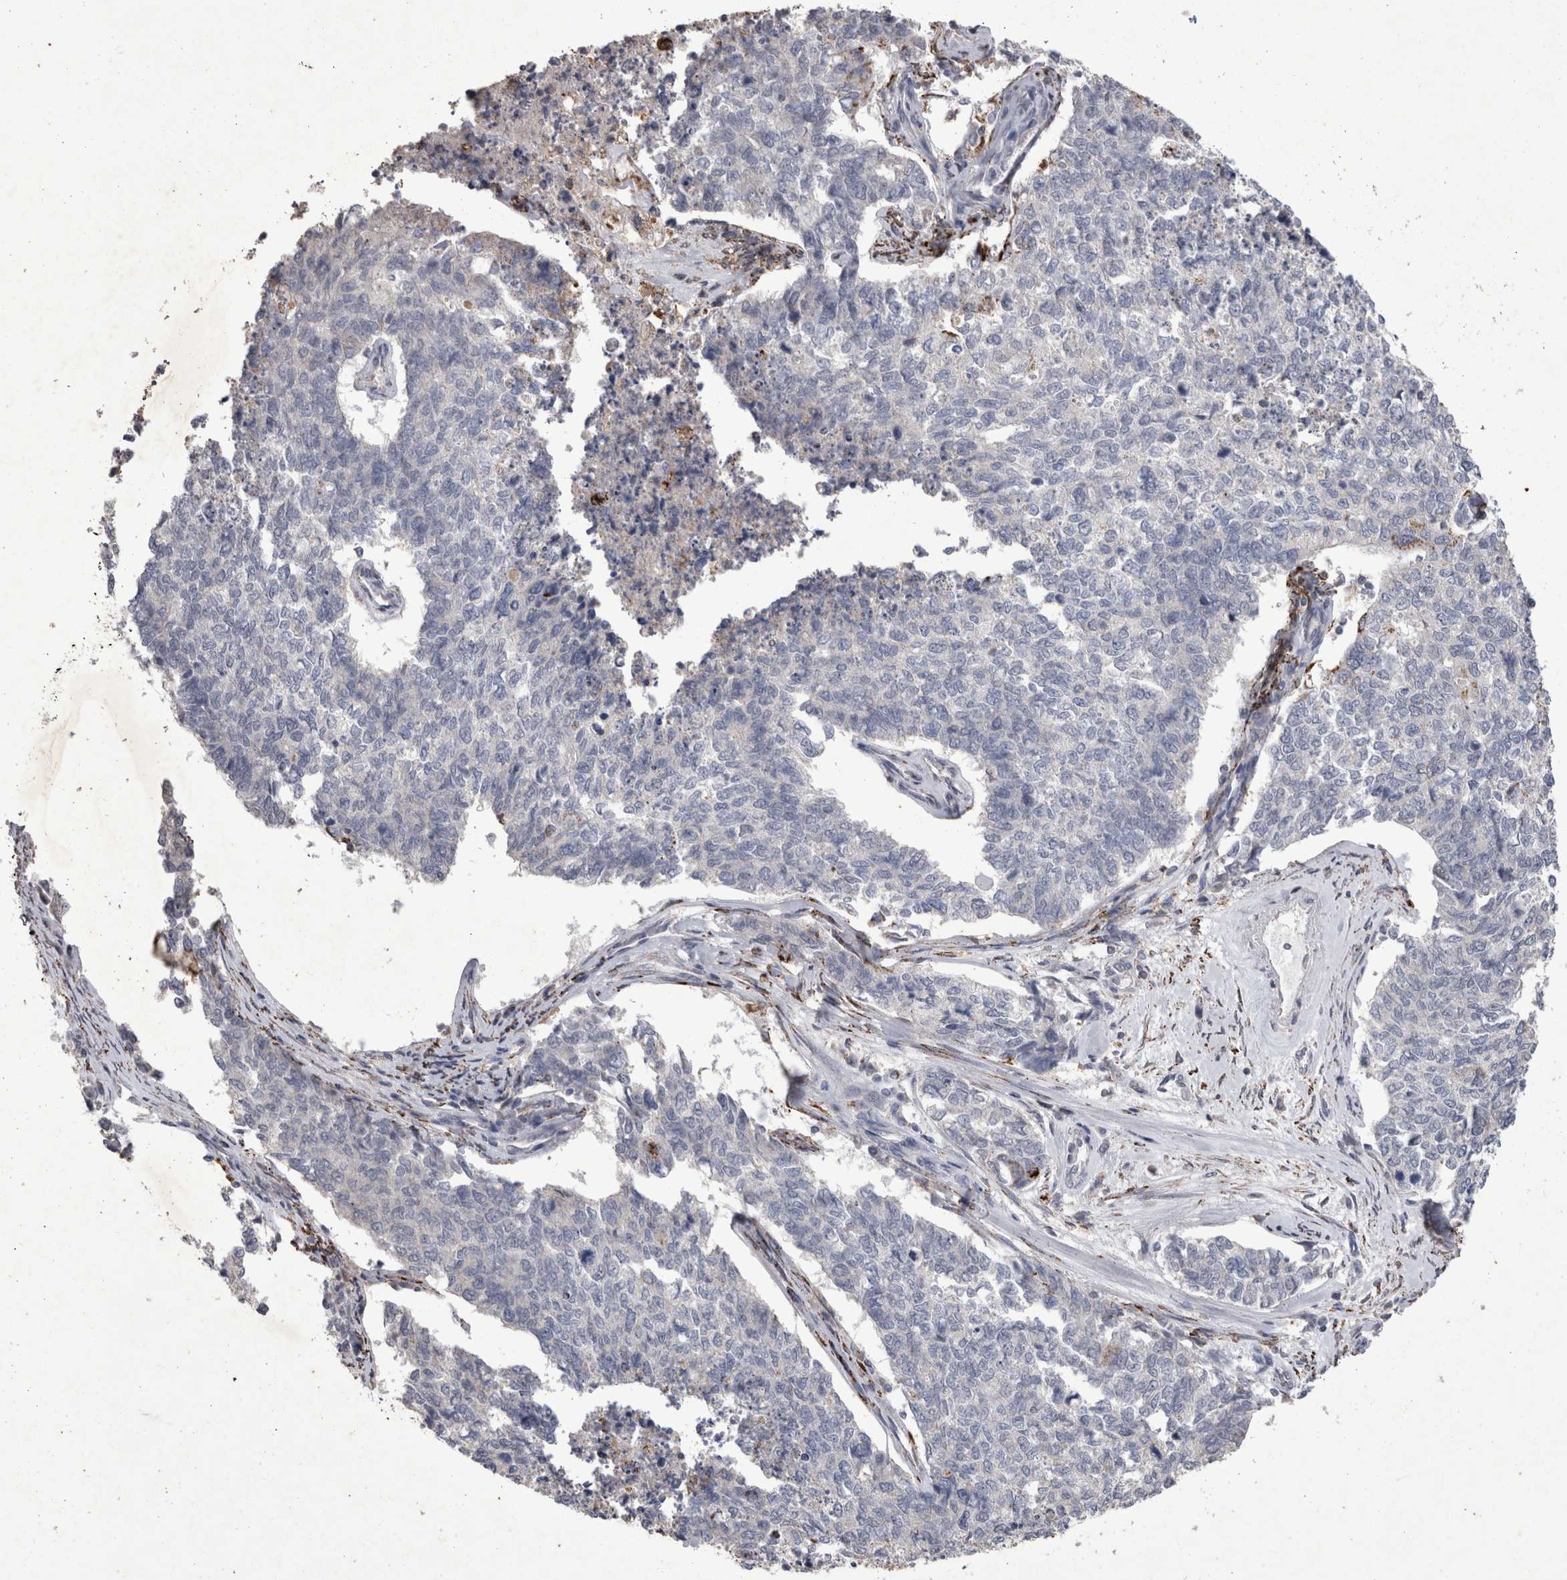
{"staining": {"intensity": "negative", "quantity": "none", "location": "none"}, "tissue": "cervical cancer", "cell_type": "Tumor cells", "image_type": "cancer", "snomed": [{"axis": "morphology", "description": "Squamous cell carcinoma, NOS"}, {"axis": "topography", "description": "Cervix"}], "caption": "Protein analysis of squamous cell carcinoma (cervical) displays no significant positivity in tumor cells.", "gene": "DKK3", "patient": {"sex": "female", "age": 63}}